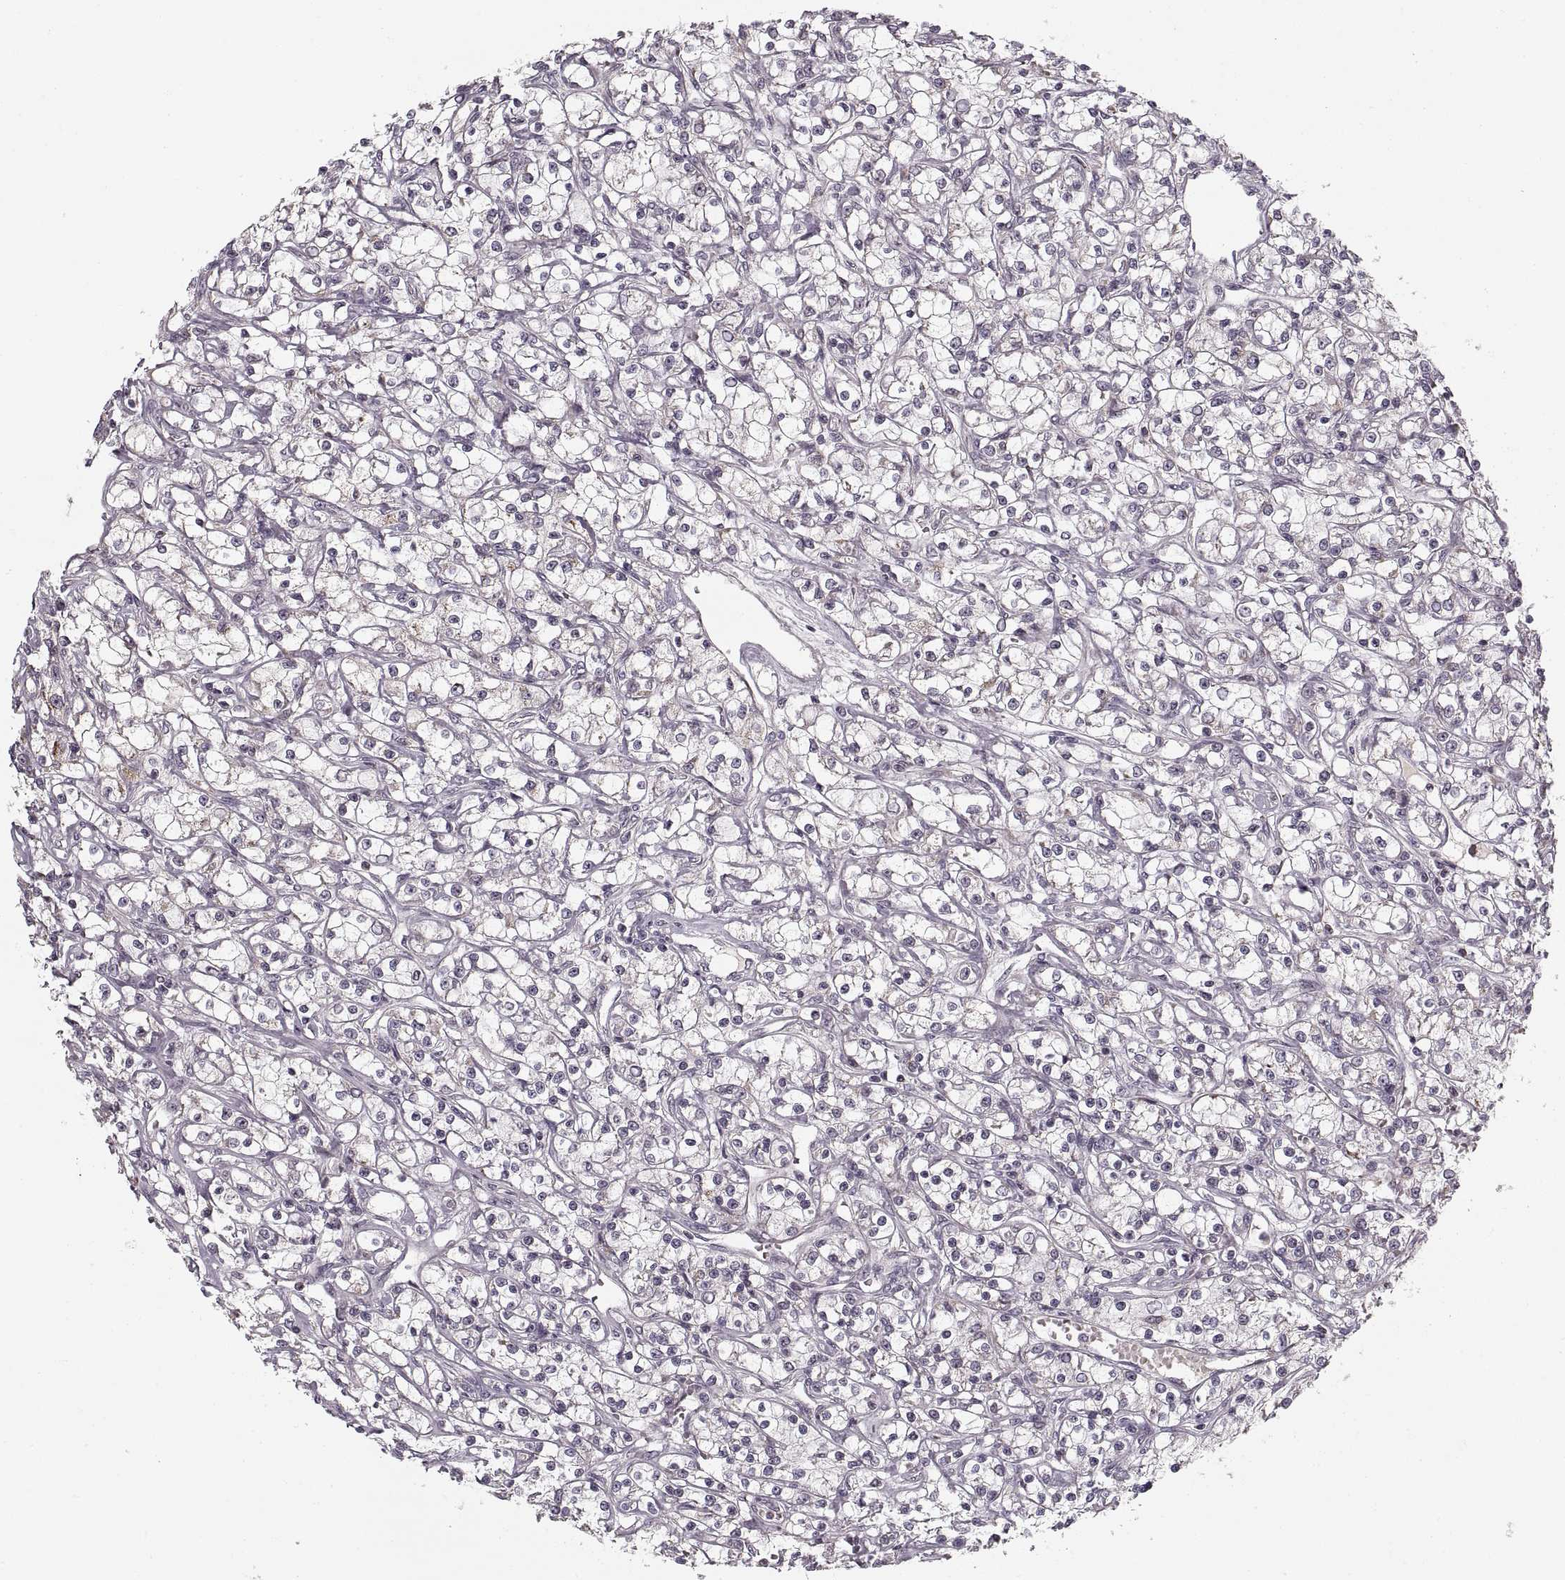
{"staining": {"intensity": "negative", "quantity": "none", "location": "none"}, "tissue": "renal cancer", "cell_type": "Tumor cells", "image_type": "cancer", "snomed": [{"axis": "morphology", "description": "Adenocarcinoma, NOS"}, {"axis": "topography", "description": "Kidney"}], "caption": "Renal cancer (adenocarcinoma) was stained to show a protein in brown. There is no significant positivity in tumor cells.", "gene": "ASIC3", "patient": {"sex": "female", "age": 59}}